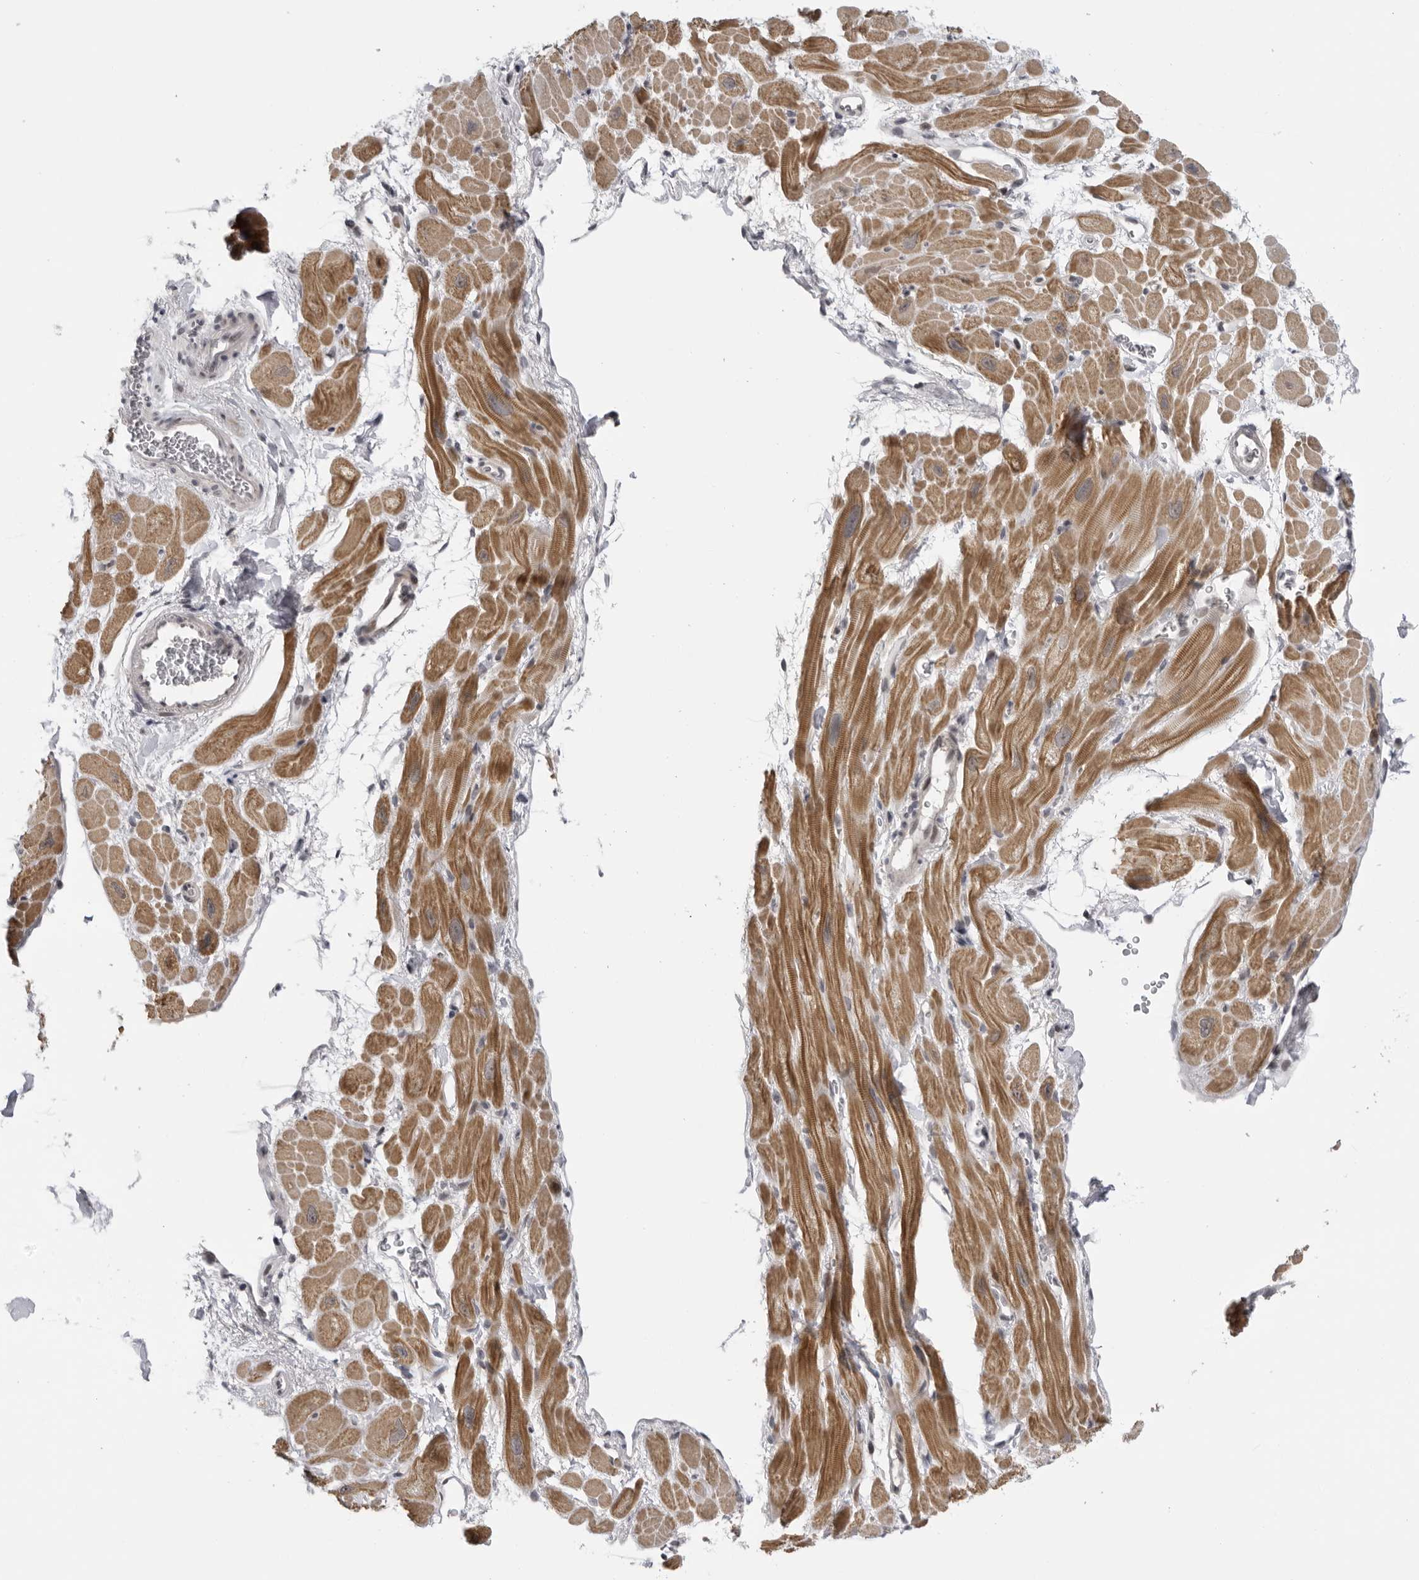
{"staining": {"intensity": "moderate", "quantity": ">75%", "location": "cytoplasmic/membranous"}, "tissue": "heart muscle", "cell_type": "Cardiomyocytes", "image_type": "normal", "snomed": [{"axis": "morphology", "description": "Normal tissue, NOS"}, {"axis": "topography", "description": "Heart"}], "caption": "About >75% of cardiomyocytes in benign heart muscle exhibit moderate cytoplasmic/membranous protein expression as visualized by brown immunohistochemical staining.", "gene": "ALPK2", "patient": {"sex": "male", "age": 49}}